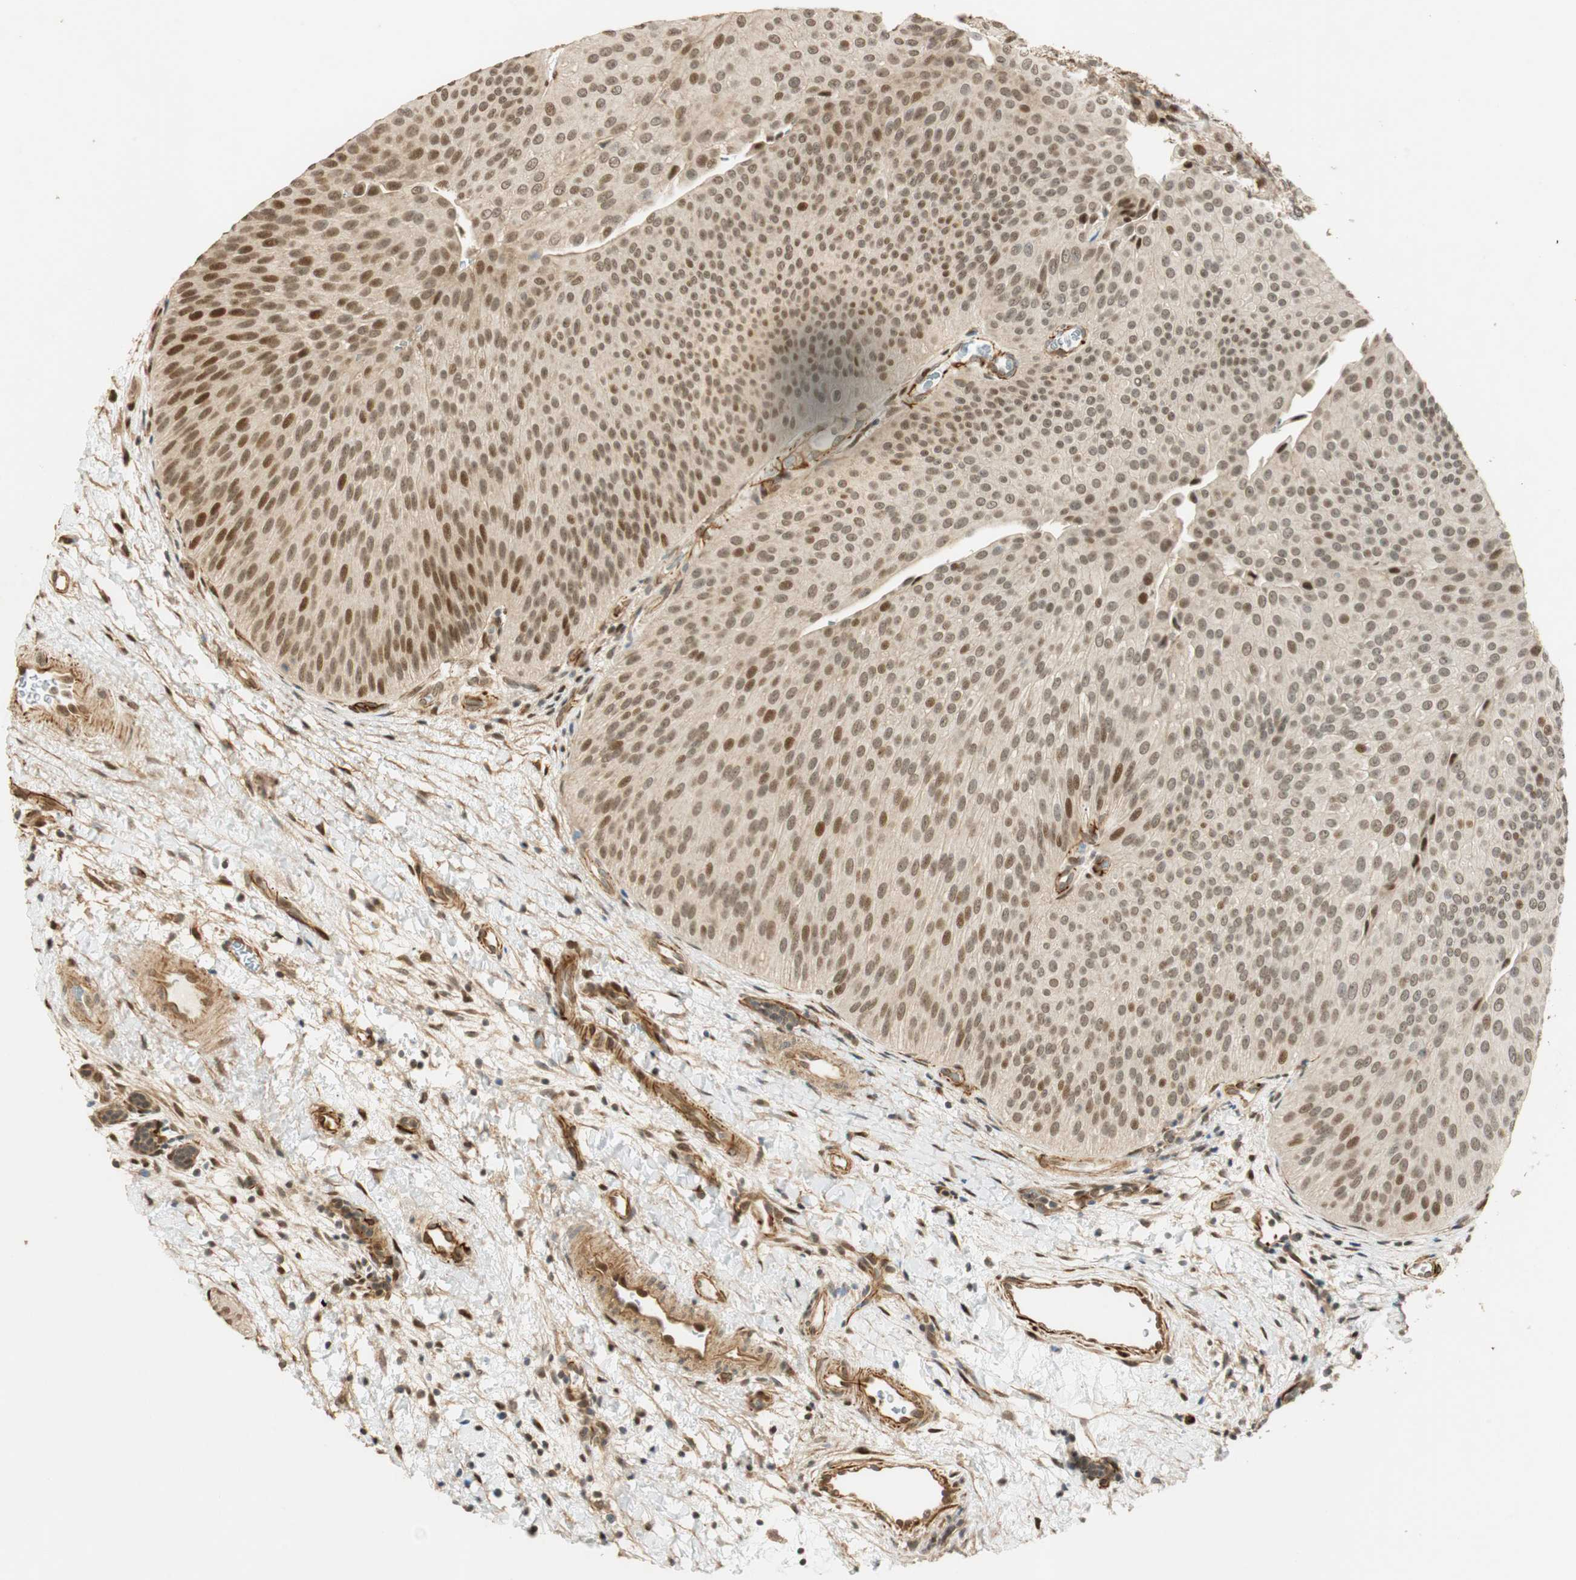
{"staining": {"intensity": "moderate", "quantity": "<25%", "location": "cytoplasmic/membranous,nuclear"}, "tissue": "urothelial cancer", "cell_type": "Tumor cells", "image_type": "cancer", "snomed": [{"axis": "morphology", "description": "Urothelial carcinoma, Low grade"}, {"axis": "topography", "description": "Urinary bladder"}], "caption": "IHC (DAB) staining of human urothelial carcinoma (low-grade) reveals moderate cytoplasmic/membranous and nuclear protein positivity in approximately <25% of tumor cells.", "gene": "NES", "patient": {"sex": "female", "age": 60}}